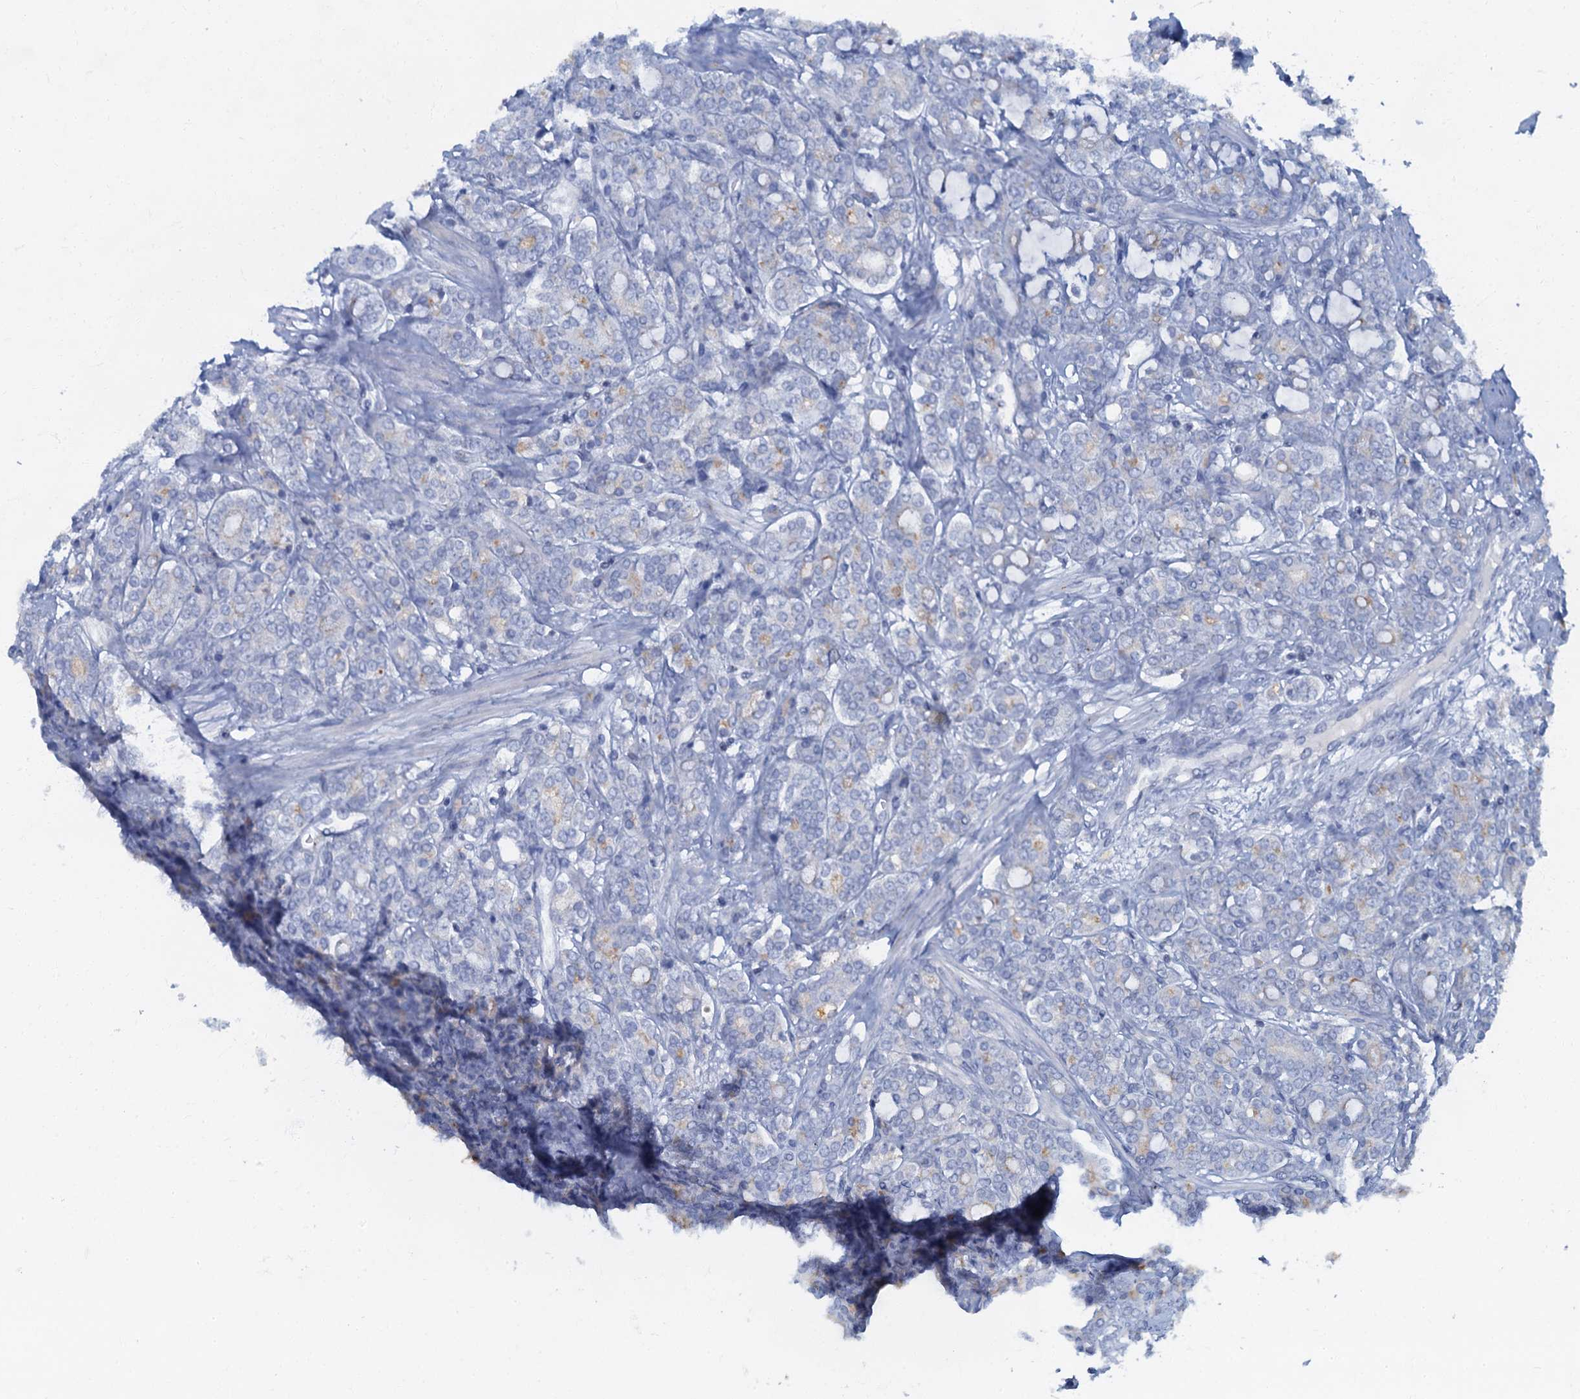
{"staining": {"intensity": "negative", "quantity": "none", "location": "none"}, "tissue": "prostate cancer", "cell_type": "Tumor cells", "image_type": "cancer", "snomed": [{"axis": "morphology", "description": "Adenocarcinoma, High grade"}, {"axis": "topography", "description": "Prostate"}], "caption": "Immunohistochemical staining of prostate high-grade adenocarcinoma shows no significant expression in tumor cells. The staining is performed using DAB brown chromogen with nuclei counter-stained in using hematoxylin.", "gene": "LYPD3", "patient": {"sex": "male", "age": 62}}